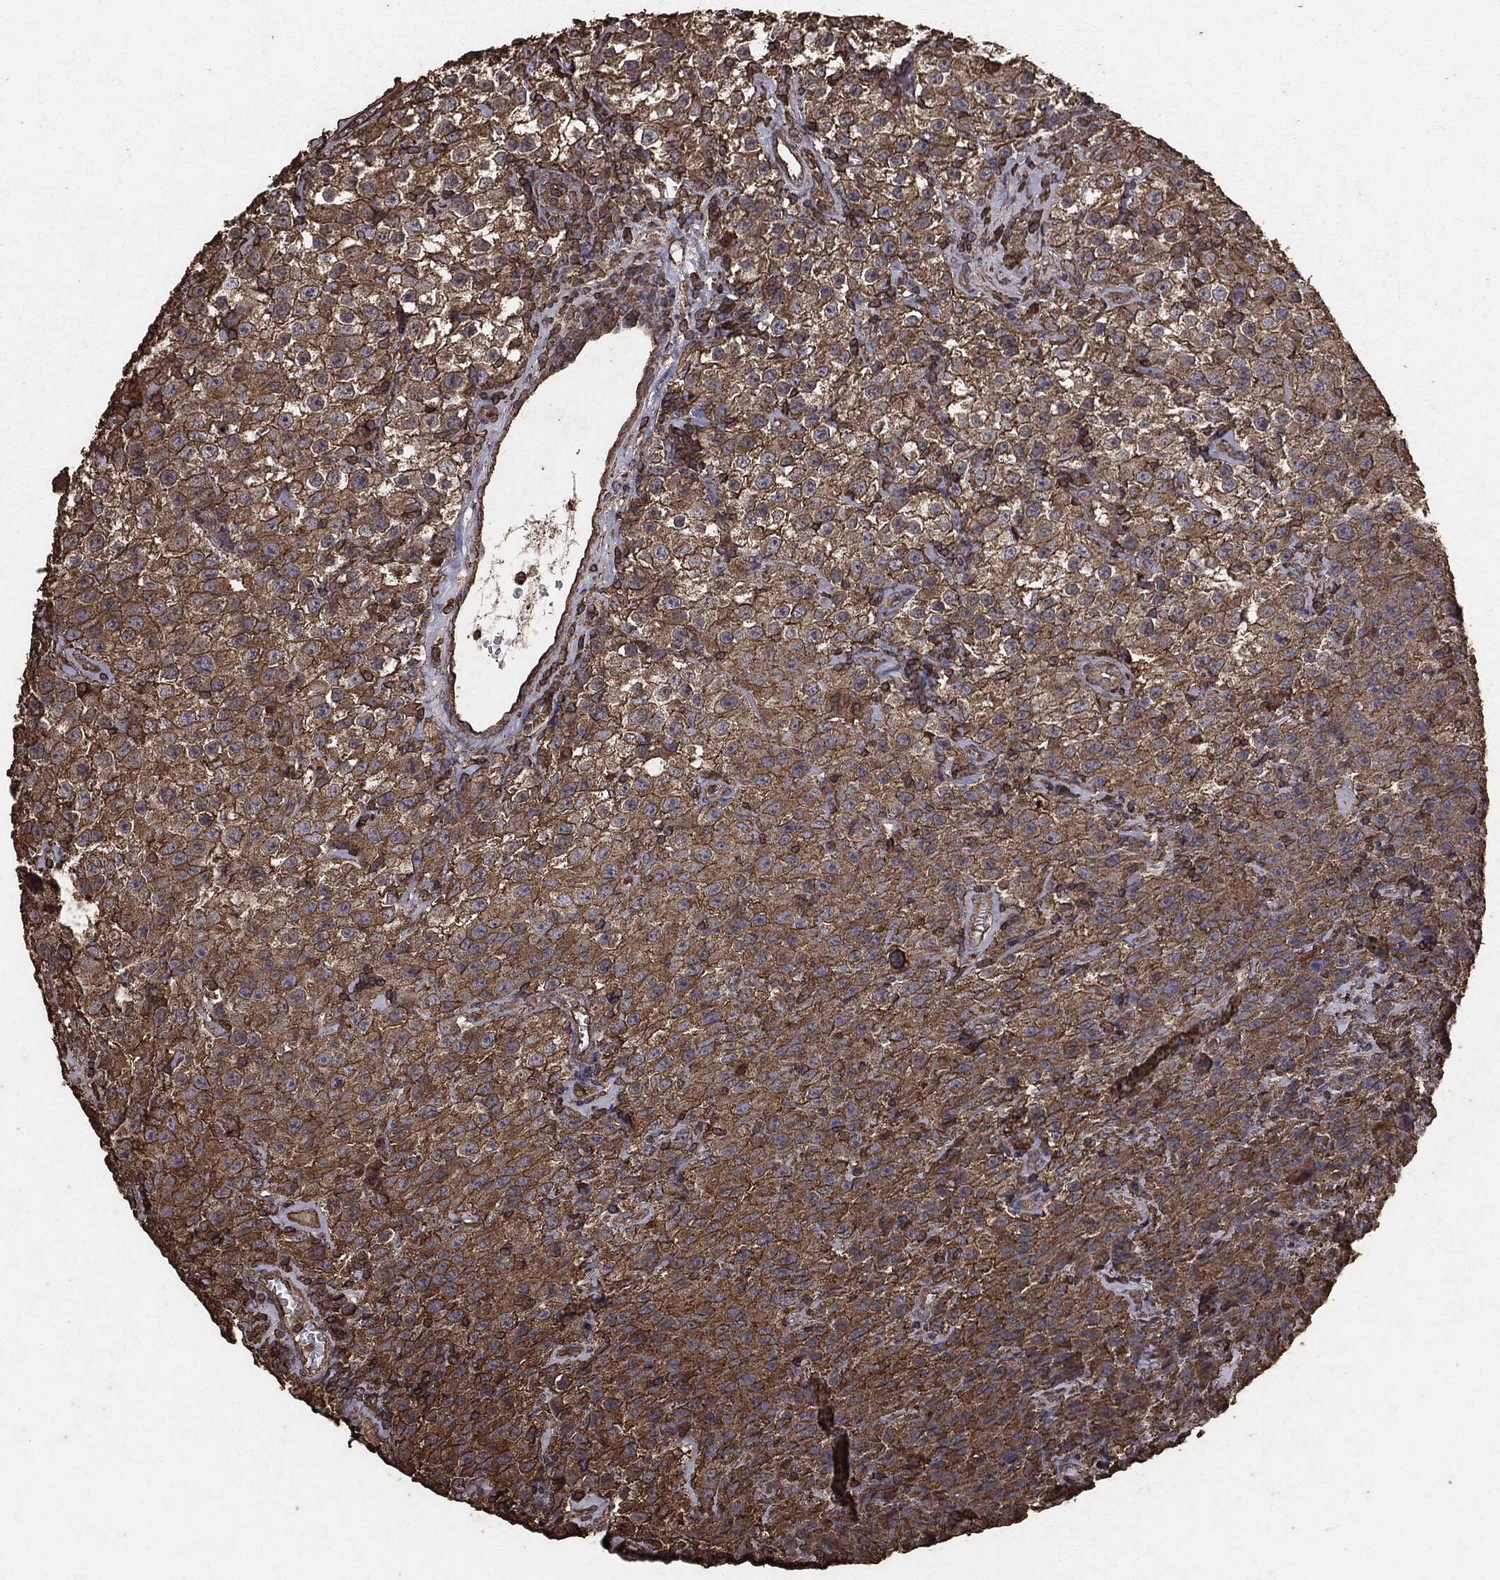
{"staining": {"intensity": "moderate", "quantity": ">75%", "location": "cytoplasmic/membranous"}, "tissue": "testis cancer", "cell_type": "Tumor cells", "image_type": "cancer", "snomed": [{"axis": "morphology", "description": "Seminoma, NOS"}, {"axis": "topography", "description": "Testis"}], "caption": "An image of human seminoma (testis) stained for a protein displays moderate cytoplasmic/membranous brown staining in tumor cells.", "gene": "MTOR", "patient": {"sex": "male", "age": 52}}